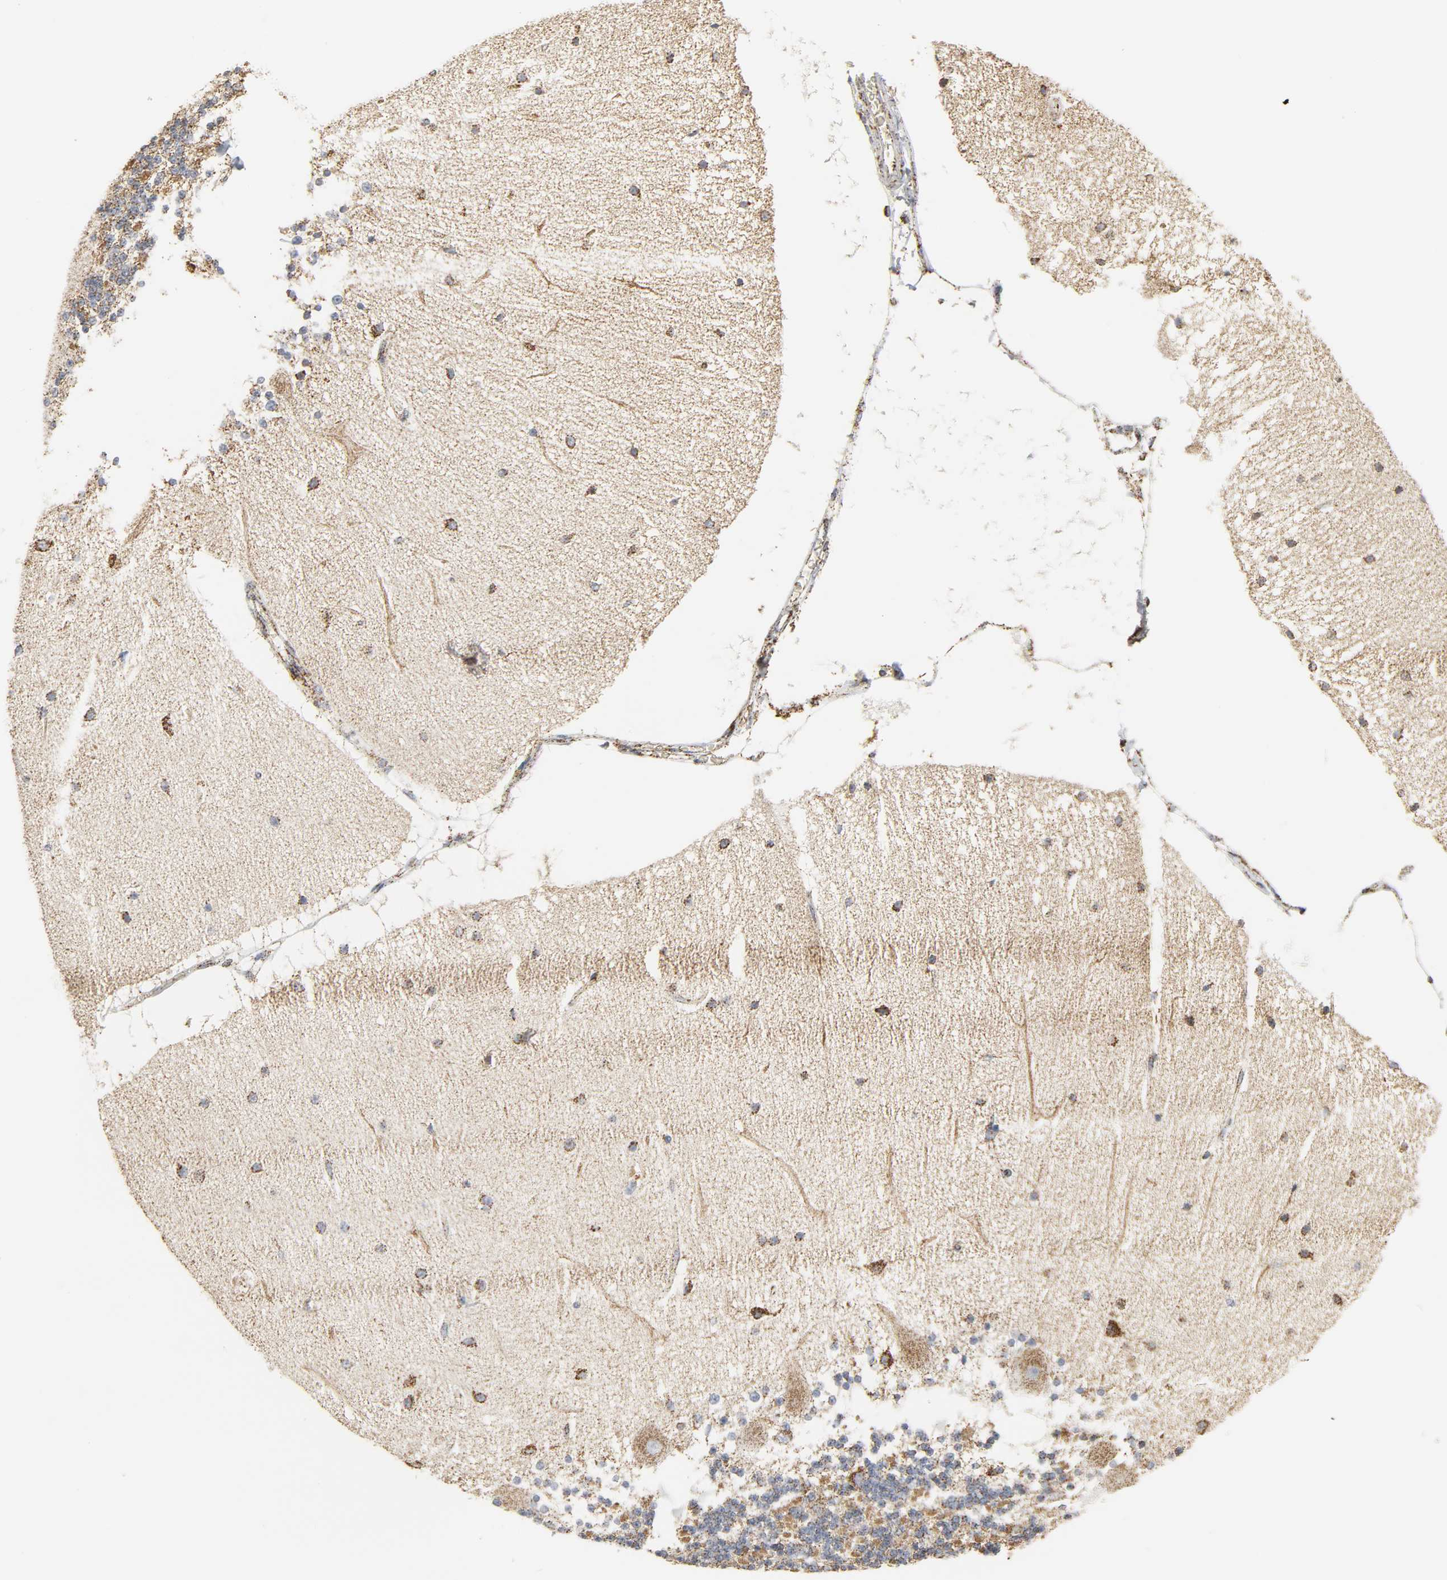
{"staining": {"intensity": "moderate", "quantity": "25%-75%", "location": "cytoplasmic/membranous"}, "tissue": "cerebellum", "cell_type": "Cells in granular layer", "image_type": "normal", "snomed": [{"axis": "morphology", "description": "Normal tissue, NOS"}, {"axis": "topography", "description": "Cerebellum"}], "caption": "Cerebellum stained for a protein (brown) shows moderate cytoplasmic/membranous positive positivity in about 25%-75% of cells in granular layer.", "gene": "ACAT1", "patient": {"sex": "female", "age": 54}}